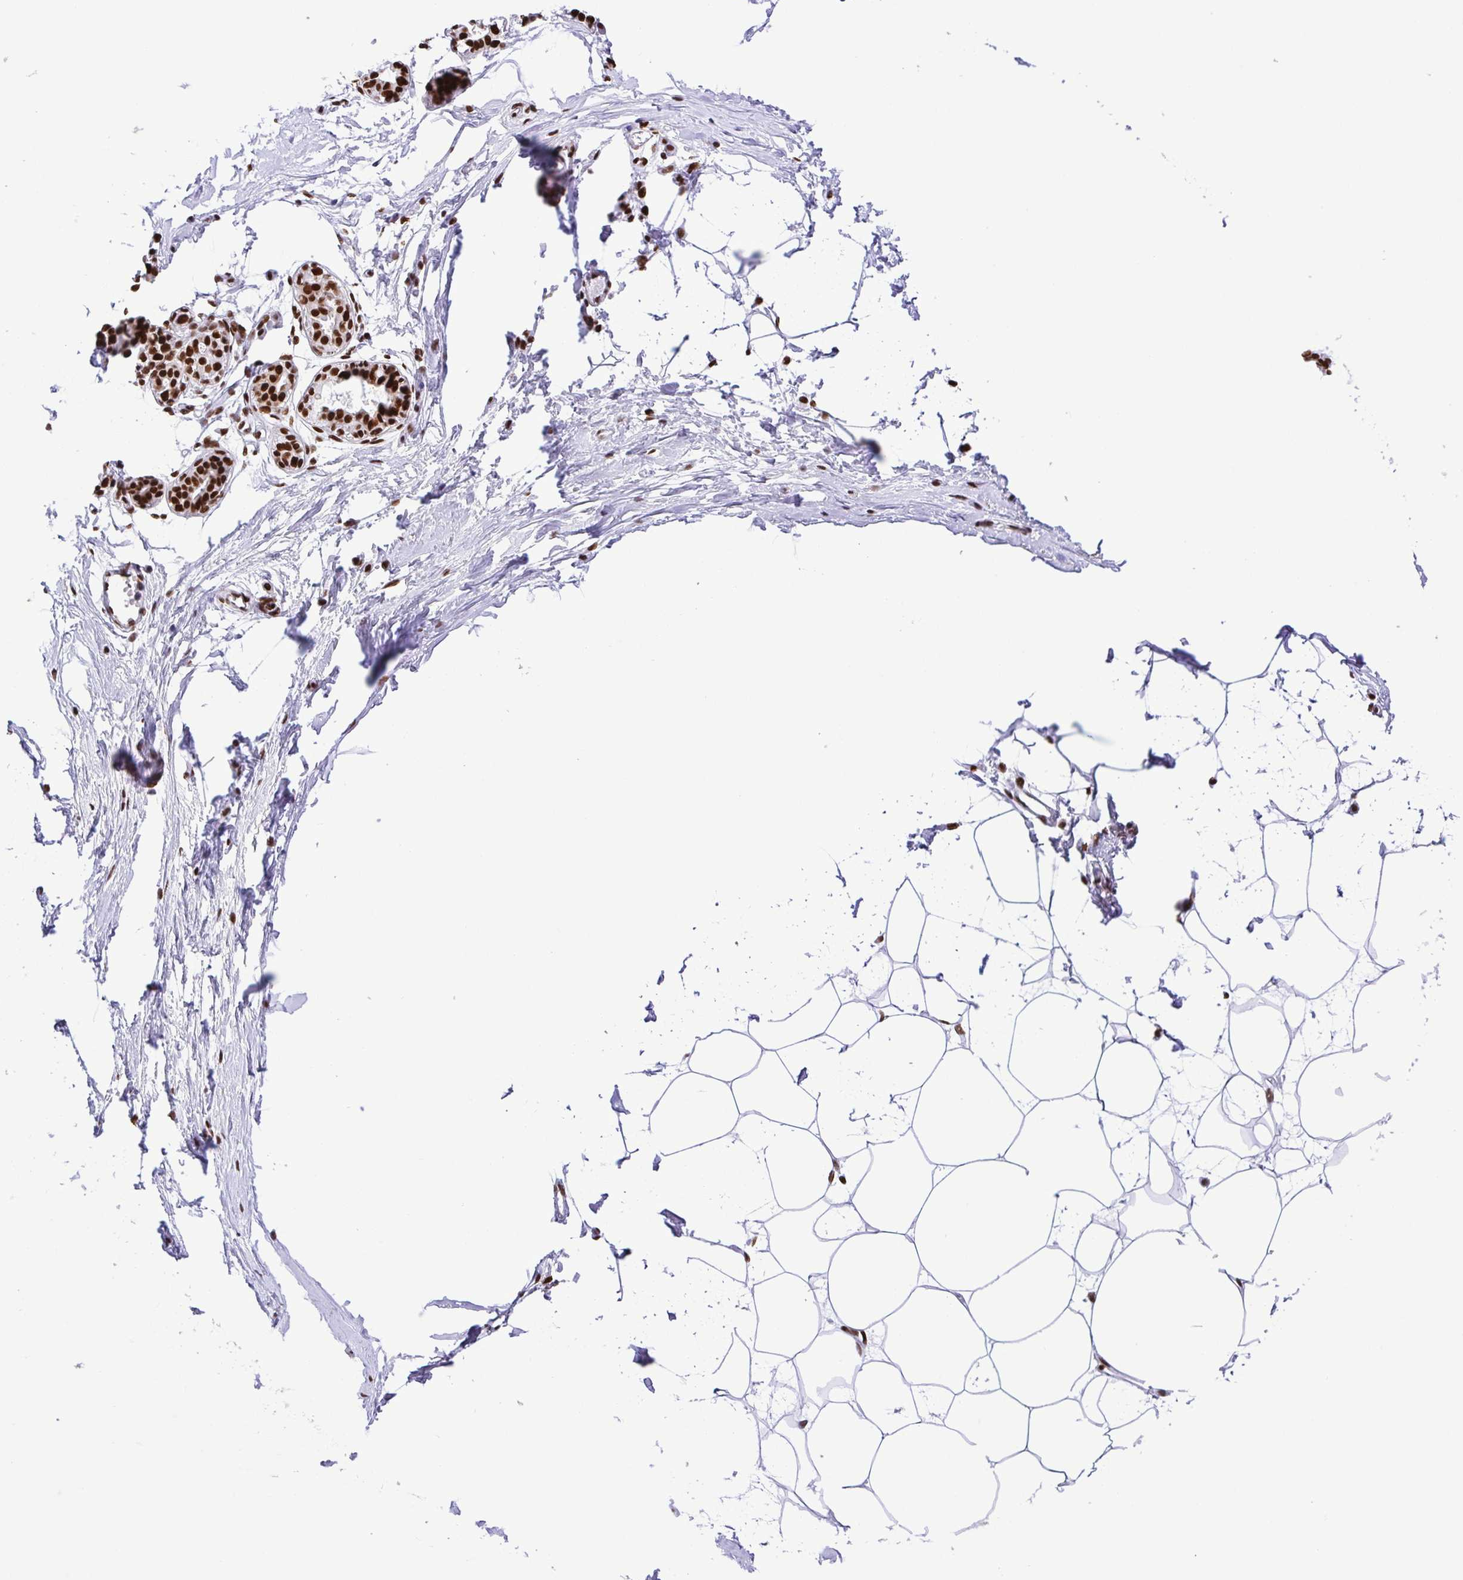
{"staining": {"intensity": "moderate", "quantity": "<25%", "location": "nuclear"}, "tissue": "breast", "cell_type": "Adipocytes", "image_type": "normal", "snomed": [{"axis": "morphology", "description": "Normal tissue, NOS"}, {"axis": "topography", "description": "Breast"}], "caption": "This is a histology image of immunohistochemistry (IHC) staining of normal breast, which shows moderate staining in the nuclear of adipocytes.", "gene": "TRIM28", "patient": {"sex": "female", "age": 45}}